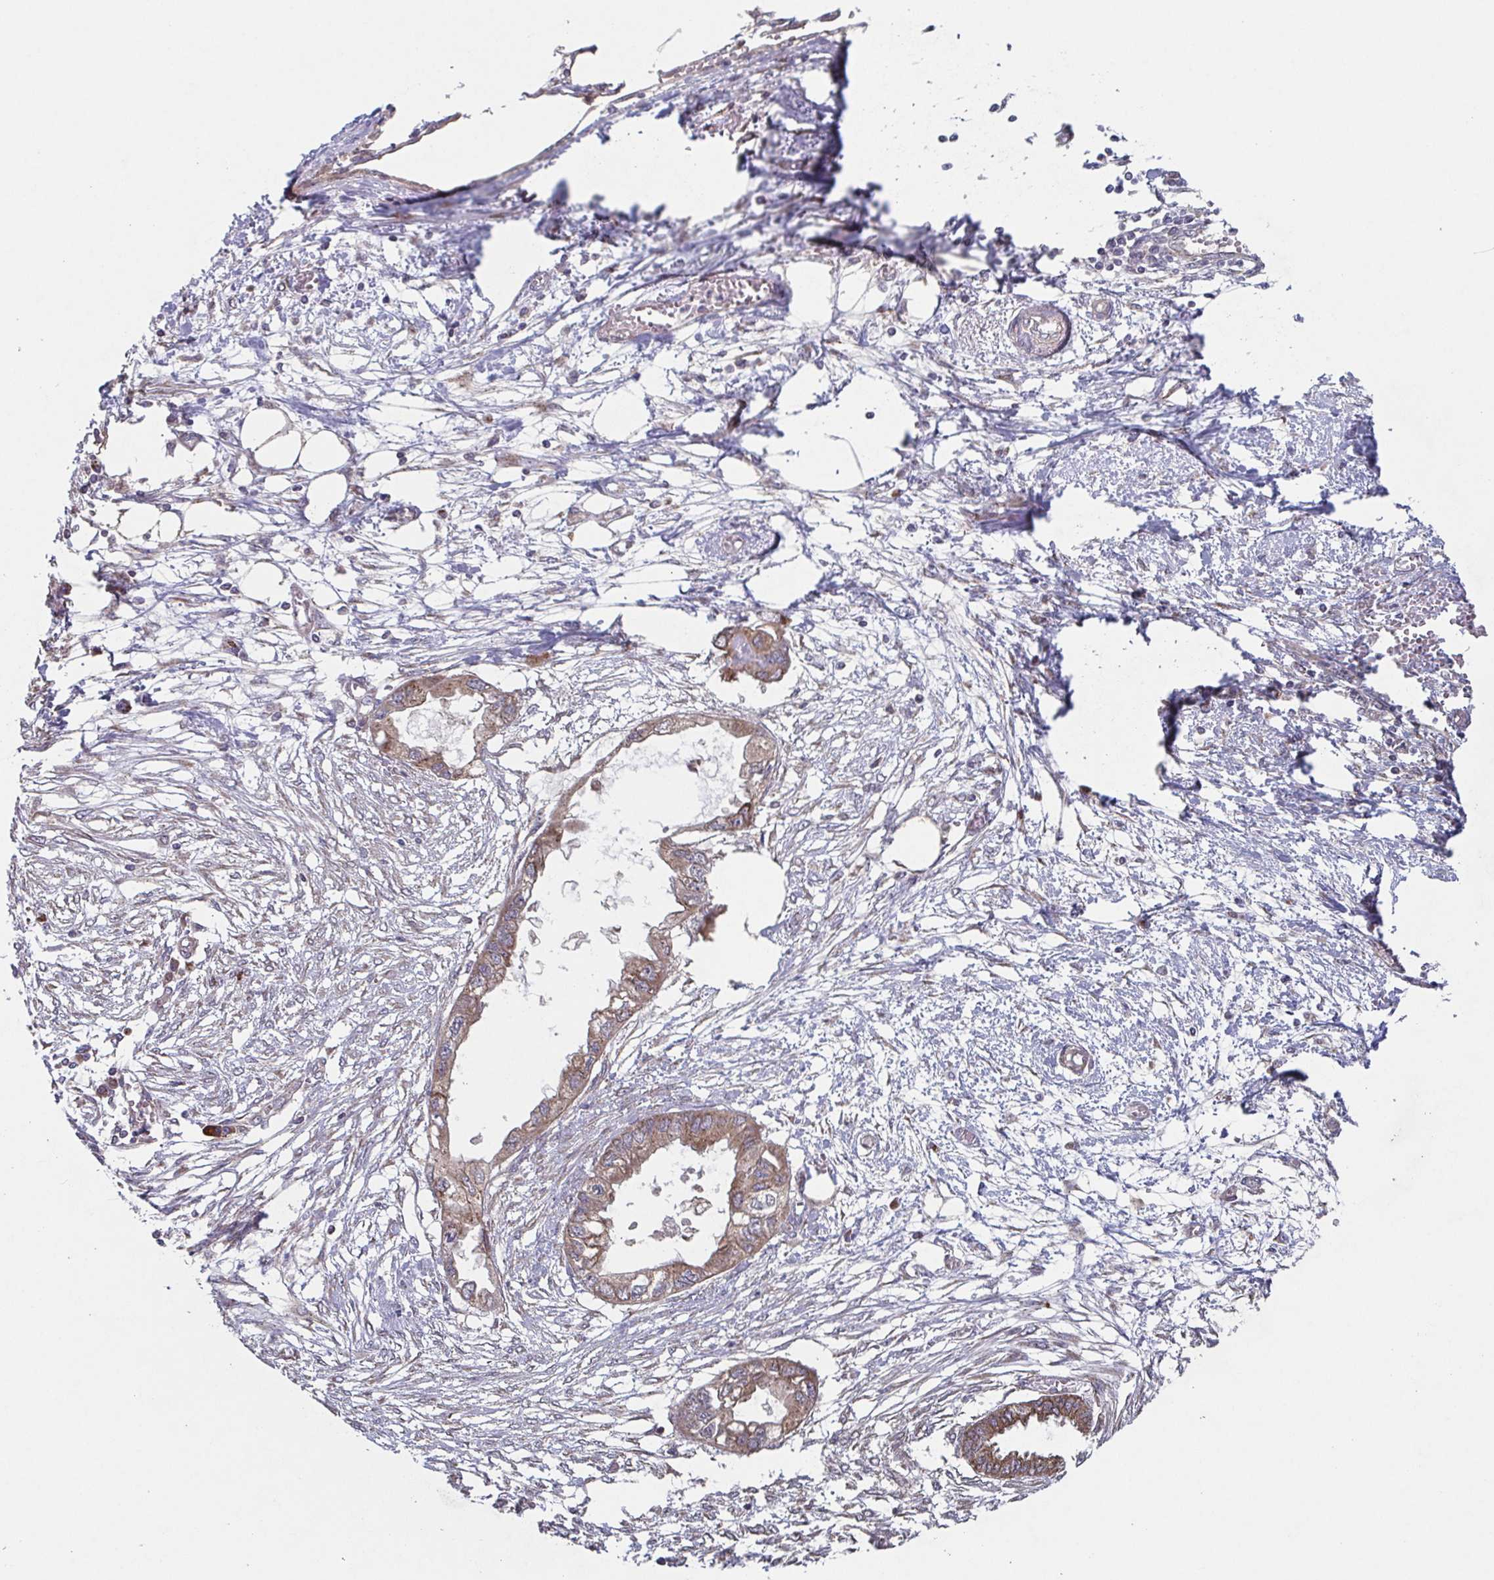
{"staining": {"intensity": "moderate", "quantity": ">75%", "location": "cytoplasmic/membranous"}, "tissue": "endometrial cancer", "cell_type": "Tumor cells", "image_type": "cancer", "snomed": [{"axis": "morphology", "description": "Adenocarcinoma, NOS"}, {"axis": "morphology", "description": "Adenocarcinoma, metastatic, NOS"}, {"axis": "topography", "description": "Adipose tissue"}, {"axis": "topography", "description": "Endometrium"}], "caption": "This is a photomicrograph of immunohistochemistry staining of endometrial adenocarcinoma, which shows moderate expression in the cytoplasmic/membranous of tumor cells.", "gene": "COPB1", "patient": {"sex": "female", "age": 67}}